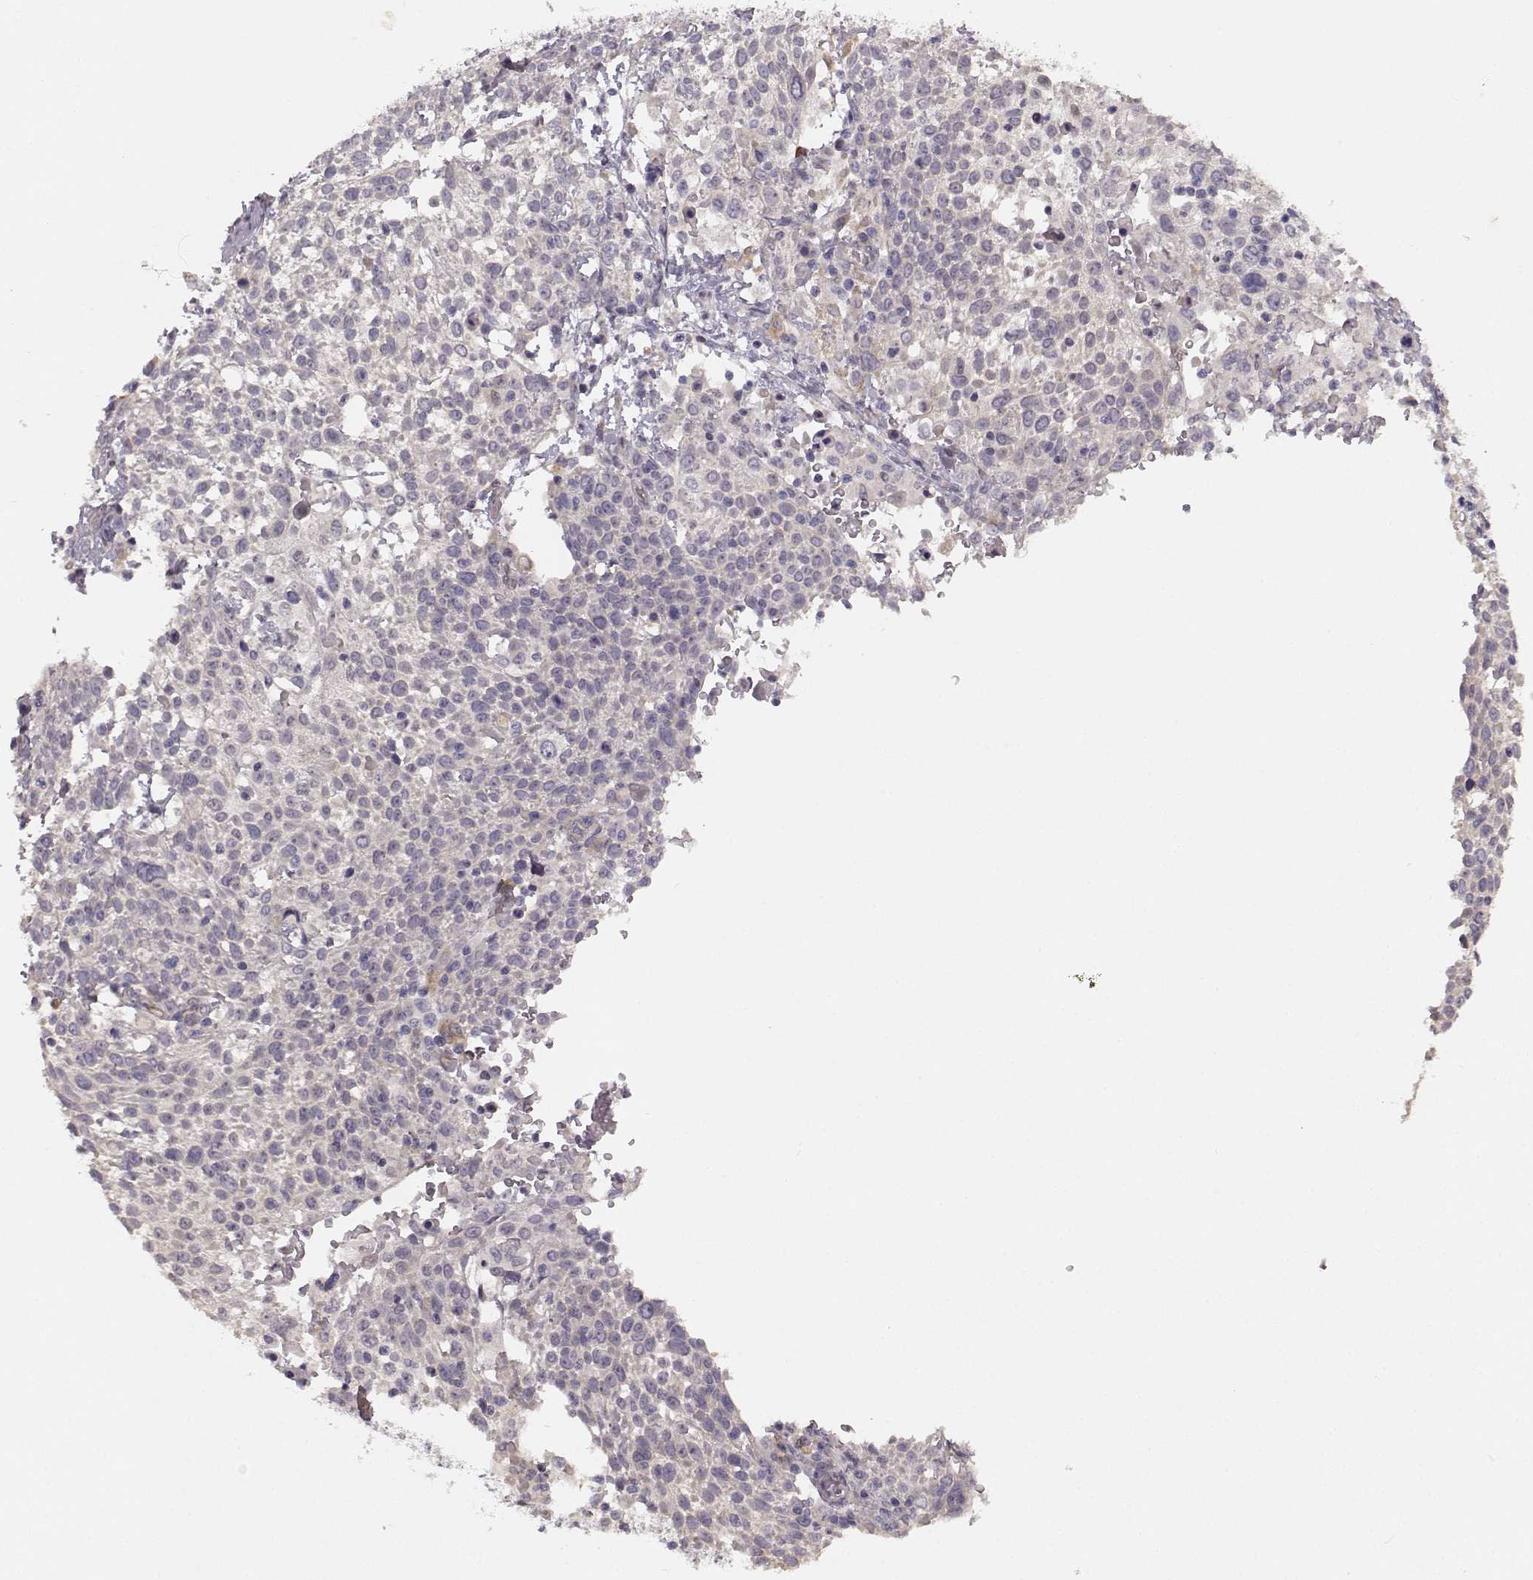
{"staining": {"intensity": "negative", "quantity": "none", "location": "none"}, "tissue": "cervical cancer", "cell_type": "Tumor cells", "image_type": "cancer", "snomed": [{"axis": "morphology", "description": "Squamous cell carcinoma, NOS"}, {"axis": "topography", "description": "Cervix"}], "caption": "Immunohistochemistry (IHC) of human cervical cancer displays no staining in tumor cells.", "gene": "GHR", "patient": {"sex": "female", "age": 61}}